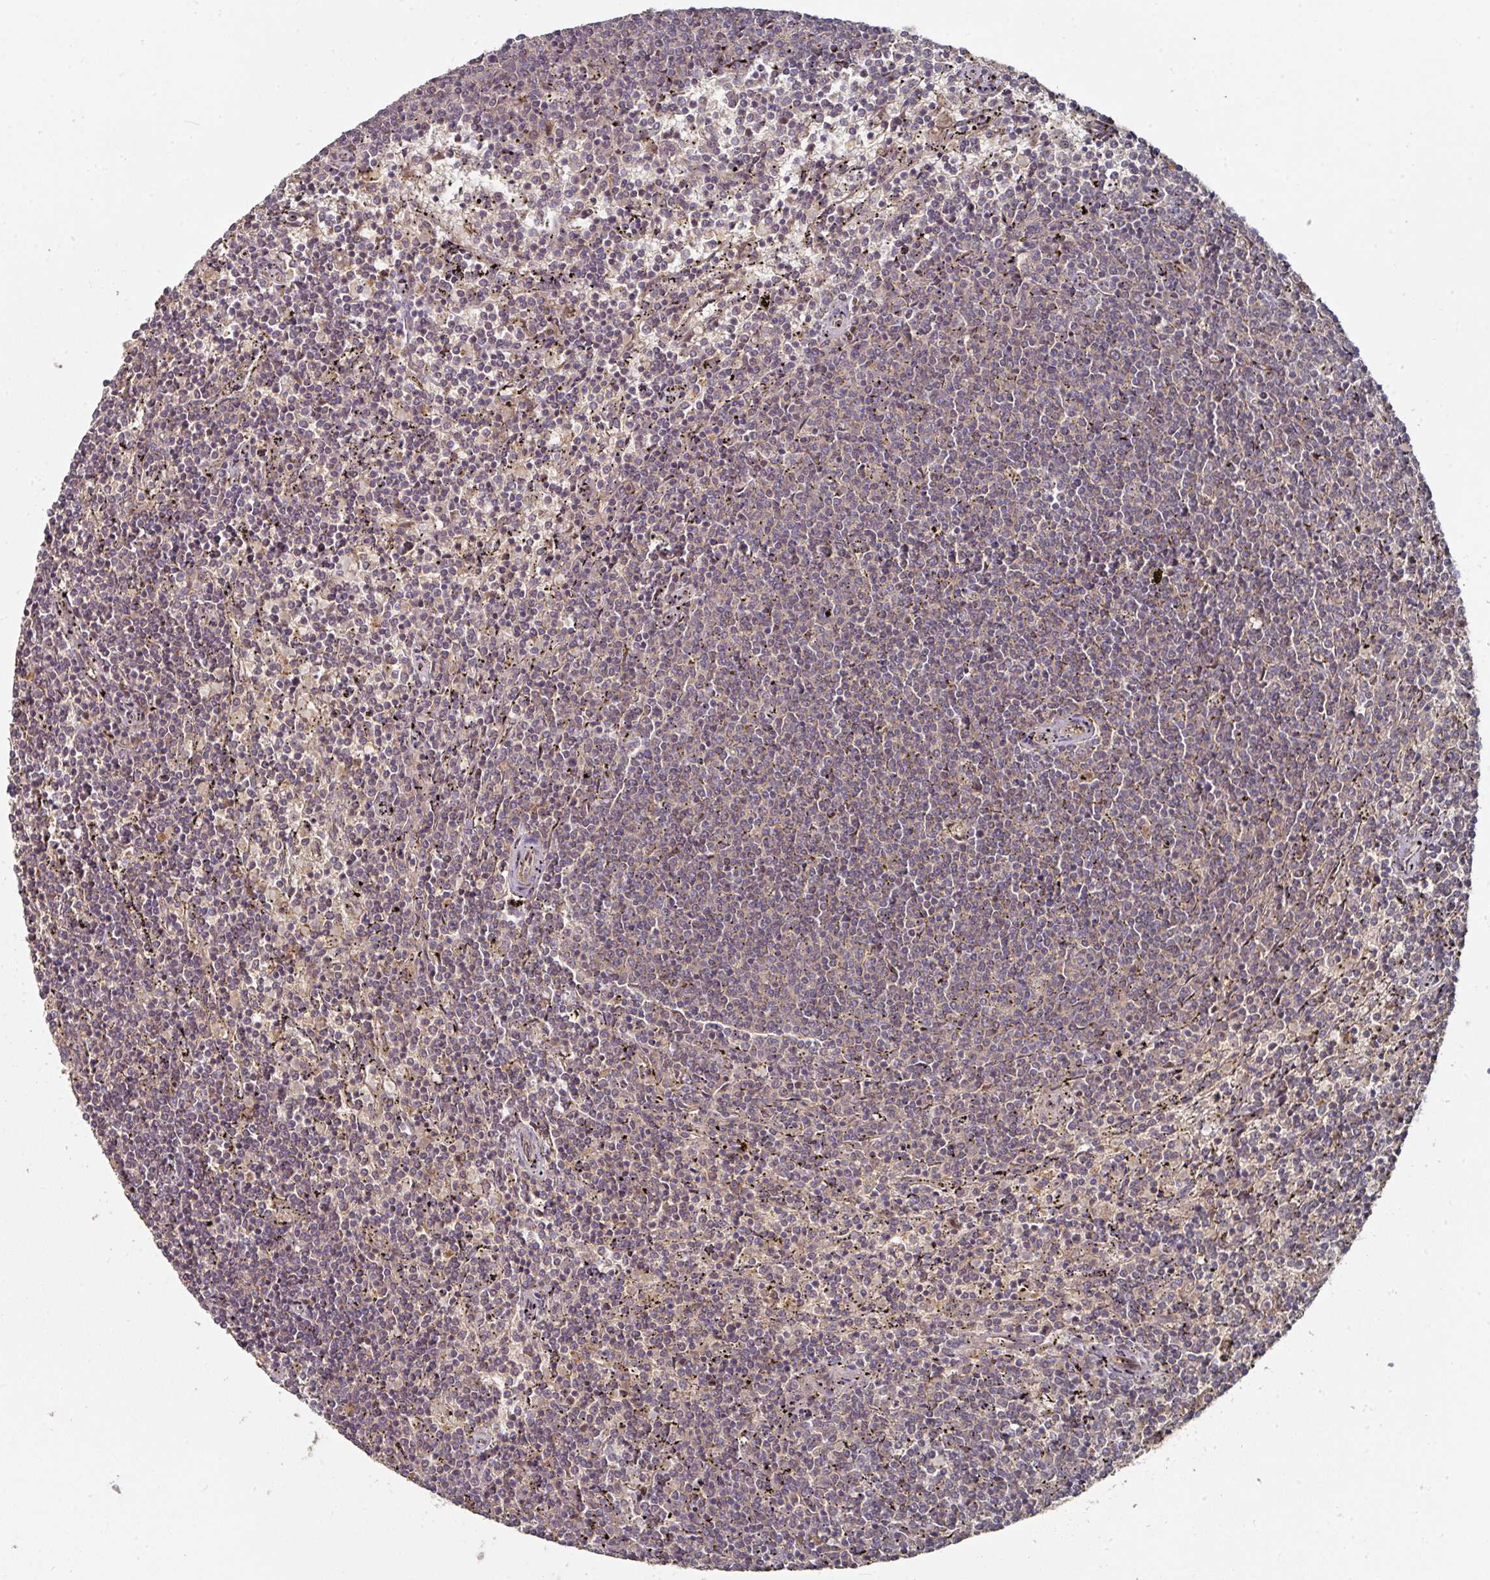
{"staining": {"intensity": "negative", "quantity": "none", "location": "none"}, "tissue": "lymphoma", "cell_type": "Tumor cells", "image_type": "cancer", "snomed": [{"axis": "morphology", "description": "Malignant lymphoma, non-Hodgkin's type, Low grade"}, {"axis": "topography", "description": "Spleen"}], "caption": "Histopathology image shows no protein staining in tumor cells of lymphoma tissue. Nuclei are stained in blue.", "gene": "DNAJC7", "patient": {"sex": "female", "age": 50}}